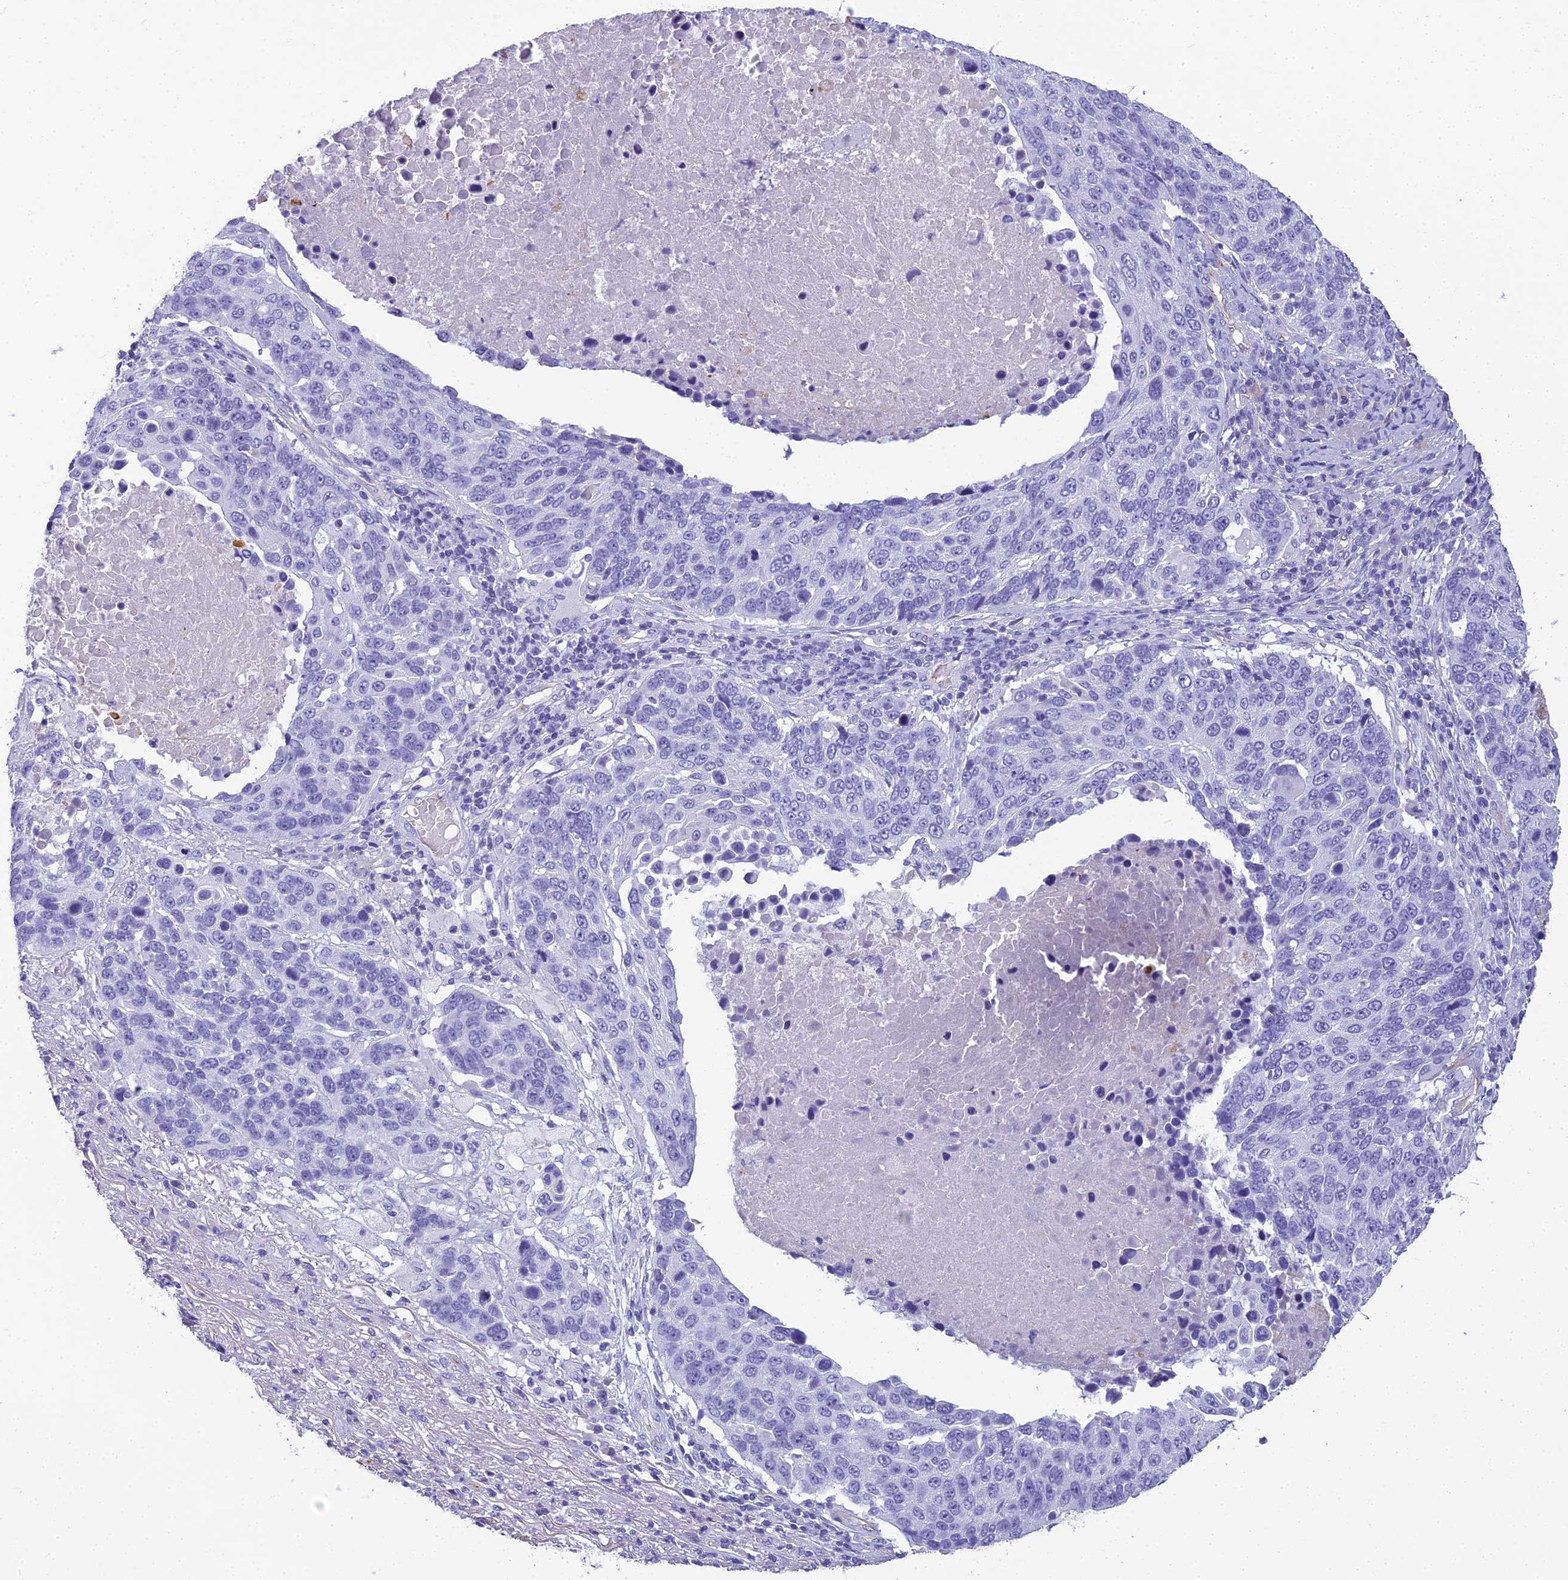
{"staining": {"intensity": "negative", "quantity": "none", "location": "none"}, "tissue": "lung cancer", "cell_type": "Tumor cells", "image_type": "cancer", "snomed": [{"axis": "morphology", "description": "Normal tissue, NOS"}, {"axis": "morphology", "description": "Squamous cell carcinoma, NOS"}, {"axis": "topography", "description": "Lymph node"}, {"axis": "topography", "description": "Lung"}], "caption": "Histopathology image shows no significant protein staining in tumor cells of lung squamous cell carcinoma.", "gene": "NINJ1", "patient": {"sex": "male", "age": 66}}